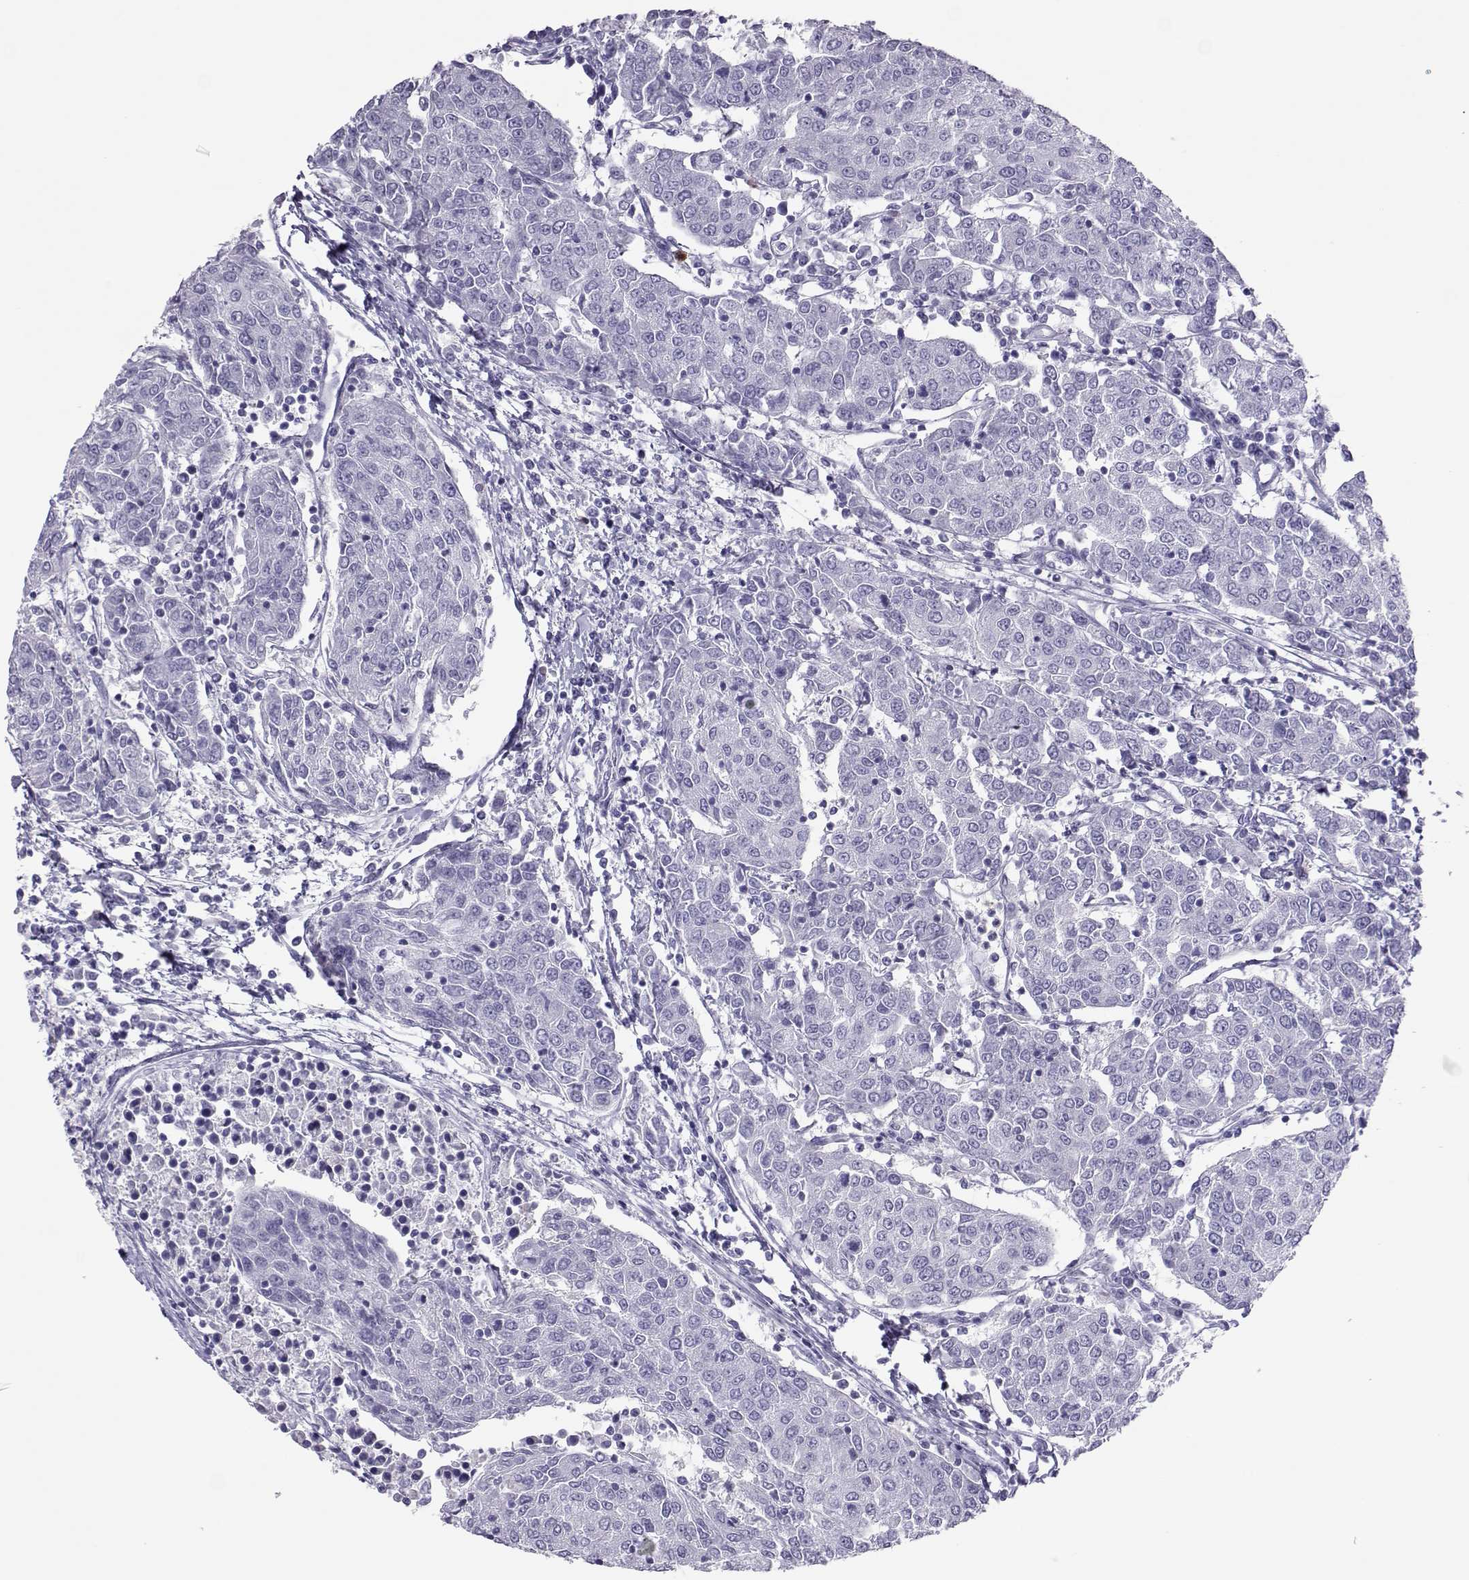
{"staining": {"intensity": "negative", "quantity": "none", "location": "none"}, "tissue": "urothelial cancer", "cell_type": "Tumor cells", "image_type": "cancer", "snomed": [{"axis": "morphology", "description": "Urothelial carcinoma, High grade"}, {"axis": "topography", "description": "Urinary bladder"}], "caption": "There is no significant staining in tumor cells of urothelial cancer.", "gene": "TRPM7", "patient": {"sex": "female", "age": 85}}